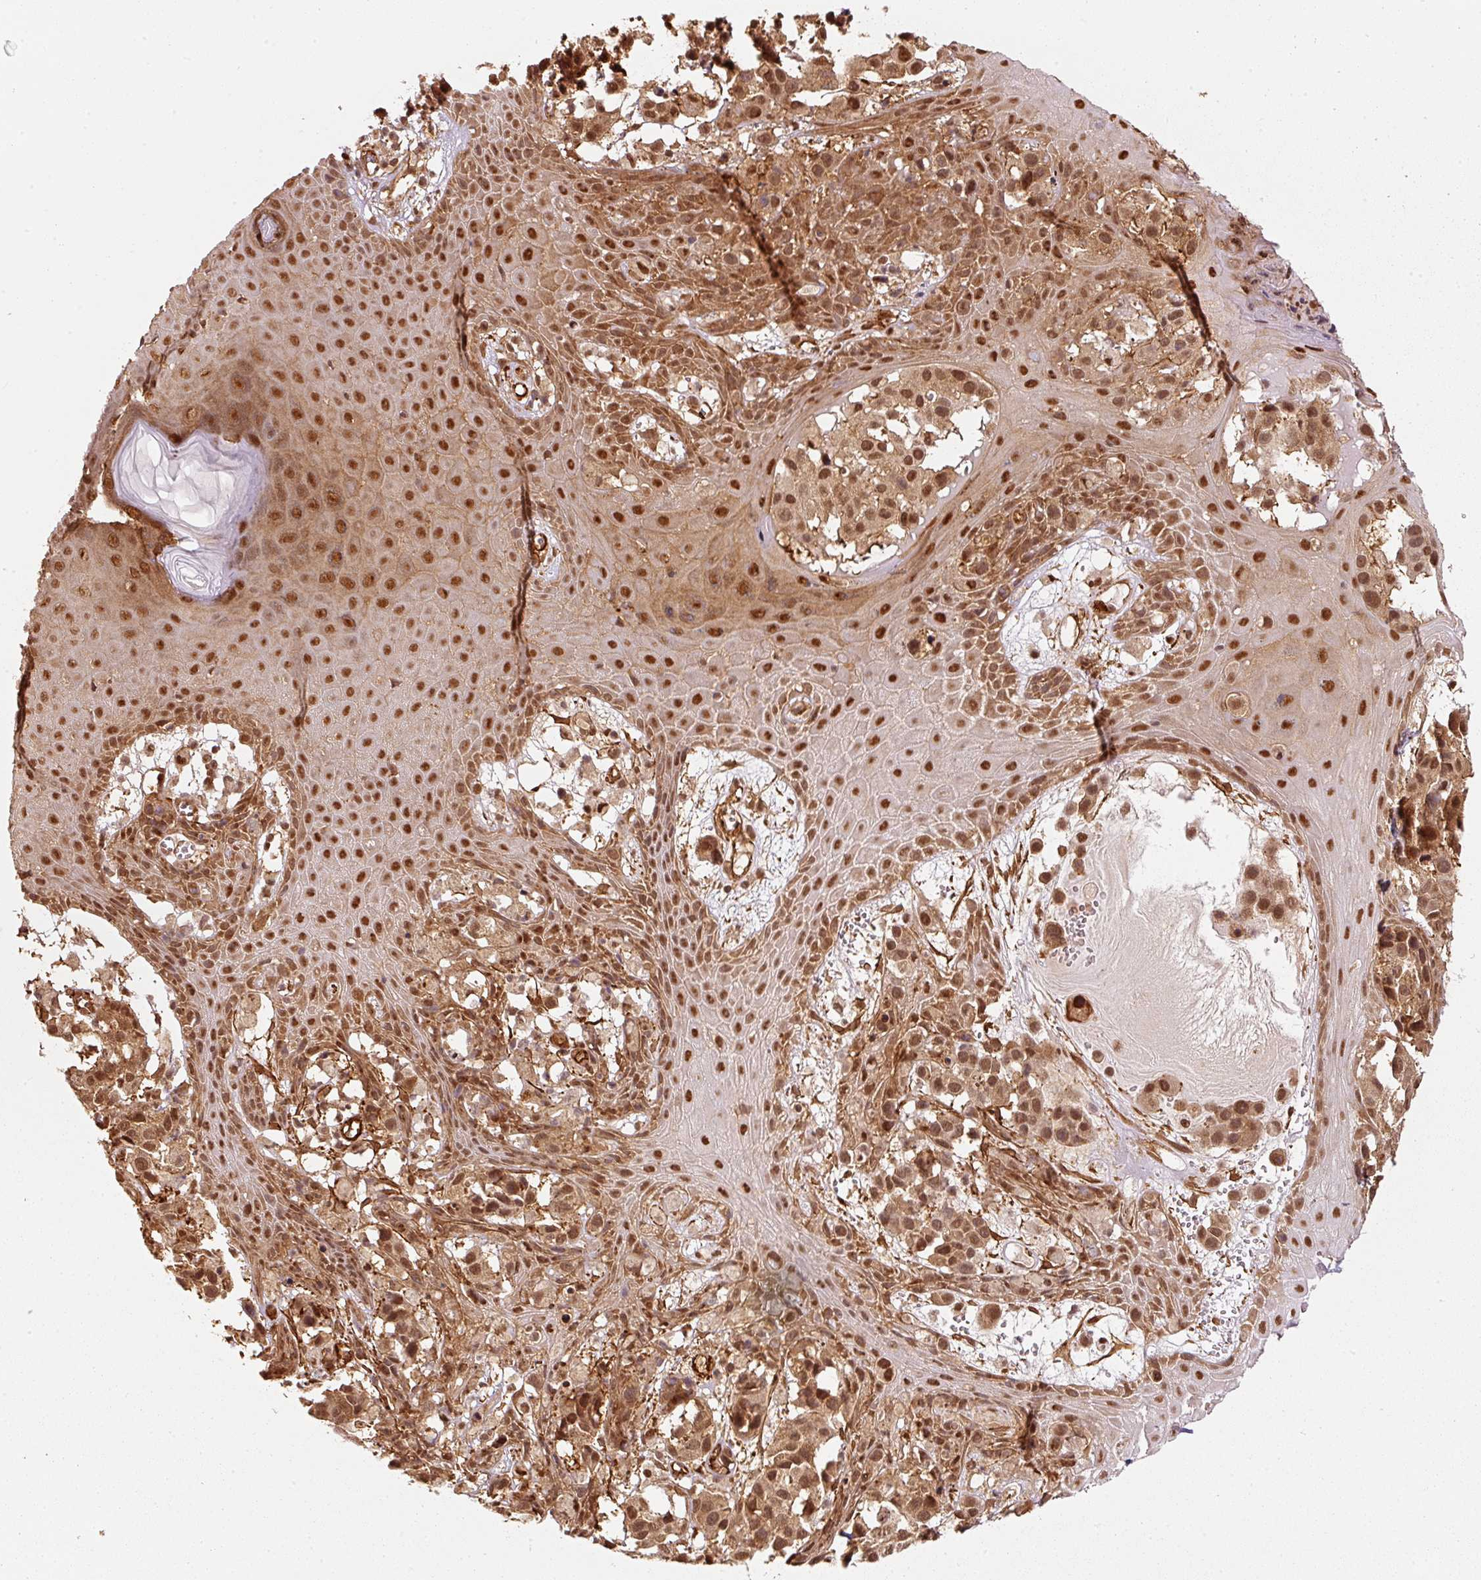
{"staining": {"intensity": "moderate", "quantity": ">75%", "location": "cytoplasmic/membranous,nuclear"}, "tissue": "melanoma", "cell_type": "Tumor cells", "image_type": "cancer", "snomed": [{"axis": "morphology", "description": "Malignant melanoma, NOS"}, {"axis": "topography", "description": "Skin"}], "caption": "A brown stain labels moderate cytoplasmic/membranous and nuclear staining of a protein in melanoma tumor cells.", "gene": "PSMD1", "patient": {"sex": "male", "age": 39}}